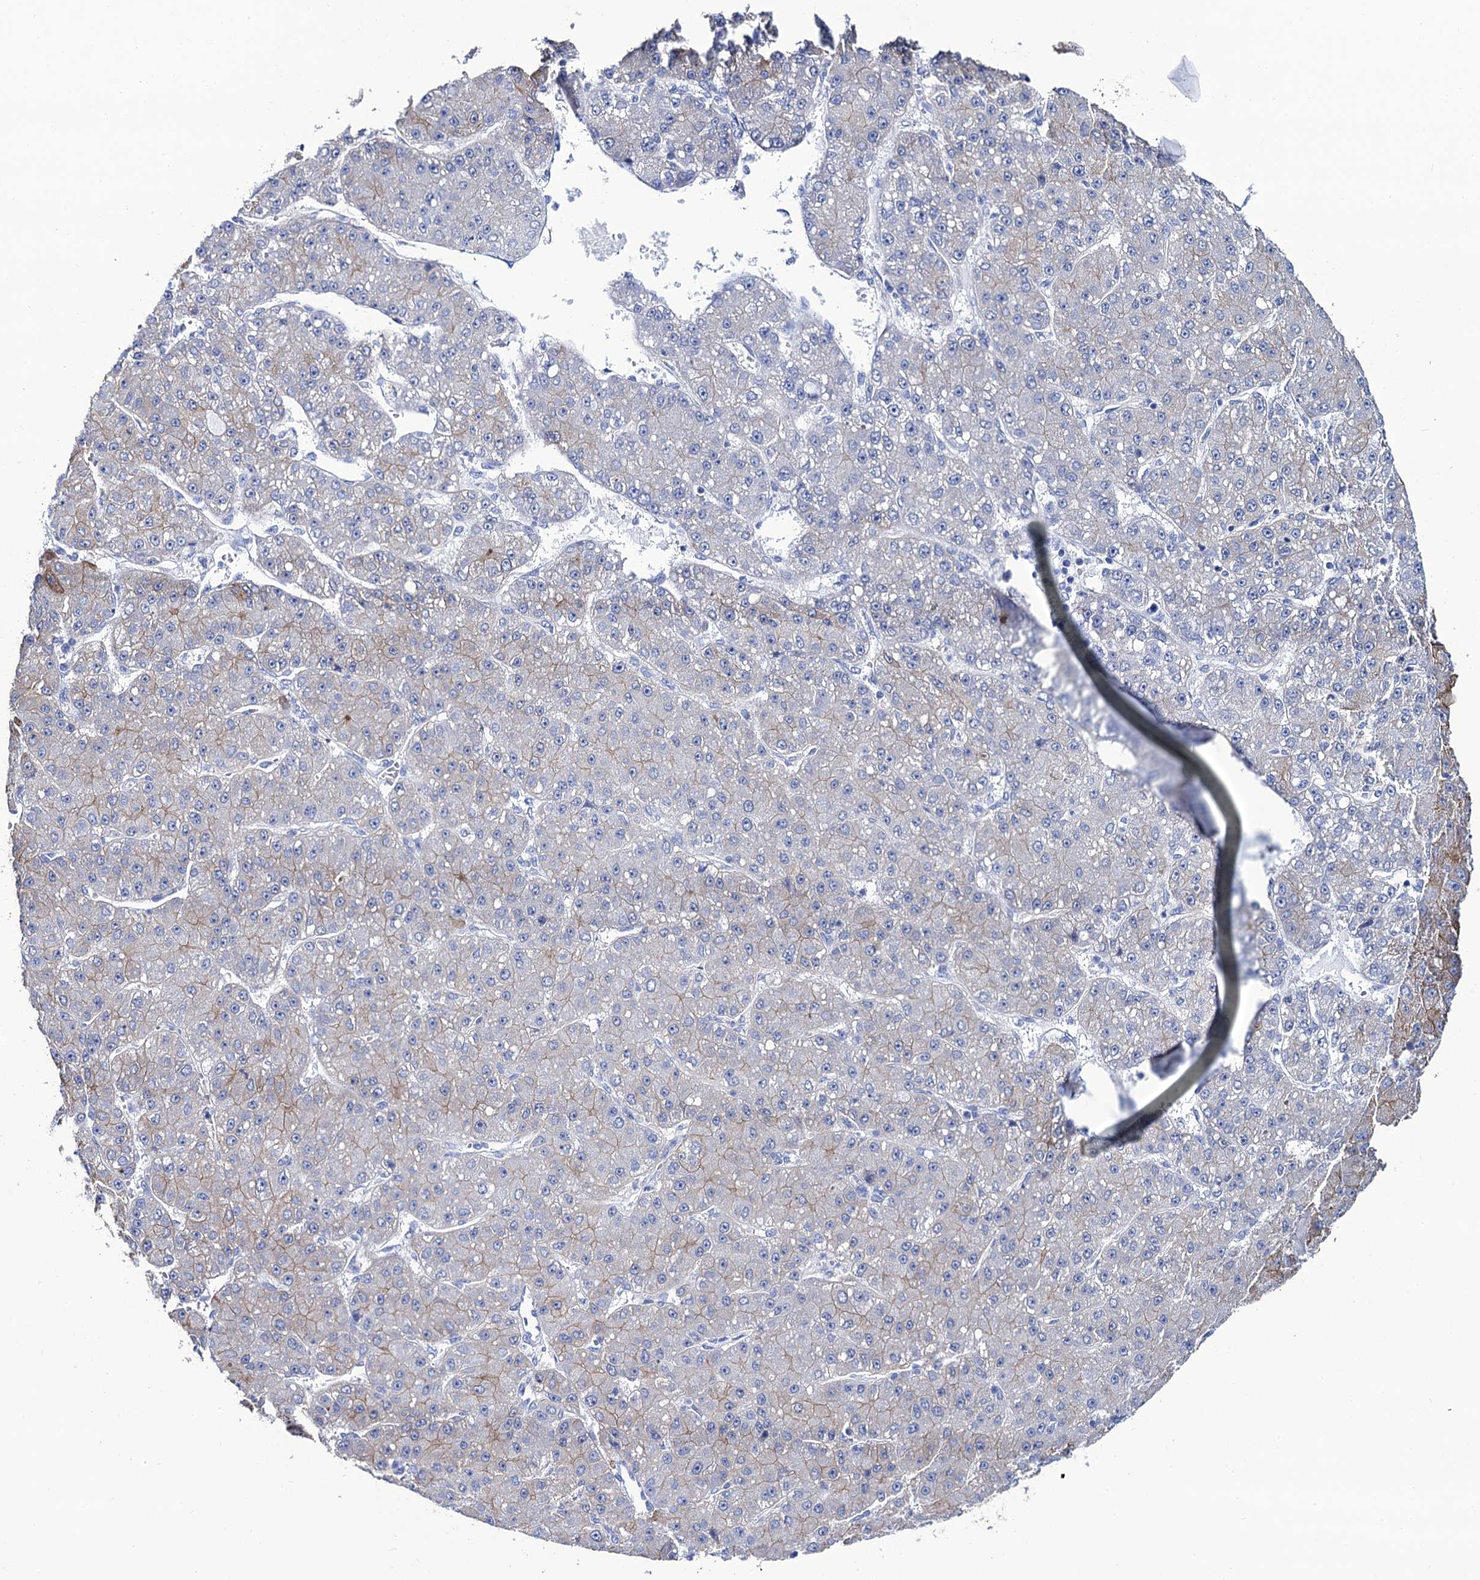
{"staining": {"intensity": "weak", "quantity": "<25%", "location": "cytoplasmic/membranous"}, "tissue": "liver cancer", "cell_type": "Tumor cells", "image_type": "cancer", "snomed": [{"axis": "morphology", "description": "Carcinoma, Hepatocellular, NOS"}, {"axis": "topography", "description": "Liver"}], "caption": "Tumor cells show no significant staining in liver cancer.", "gene": "RAB3IP", "patient": {"sex": "male", "age": 67}}